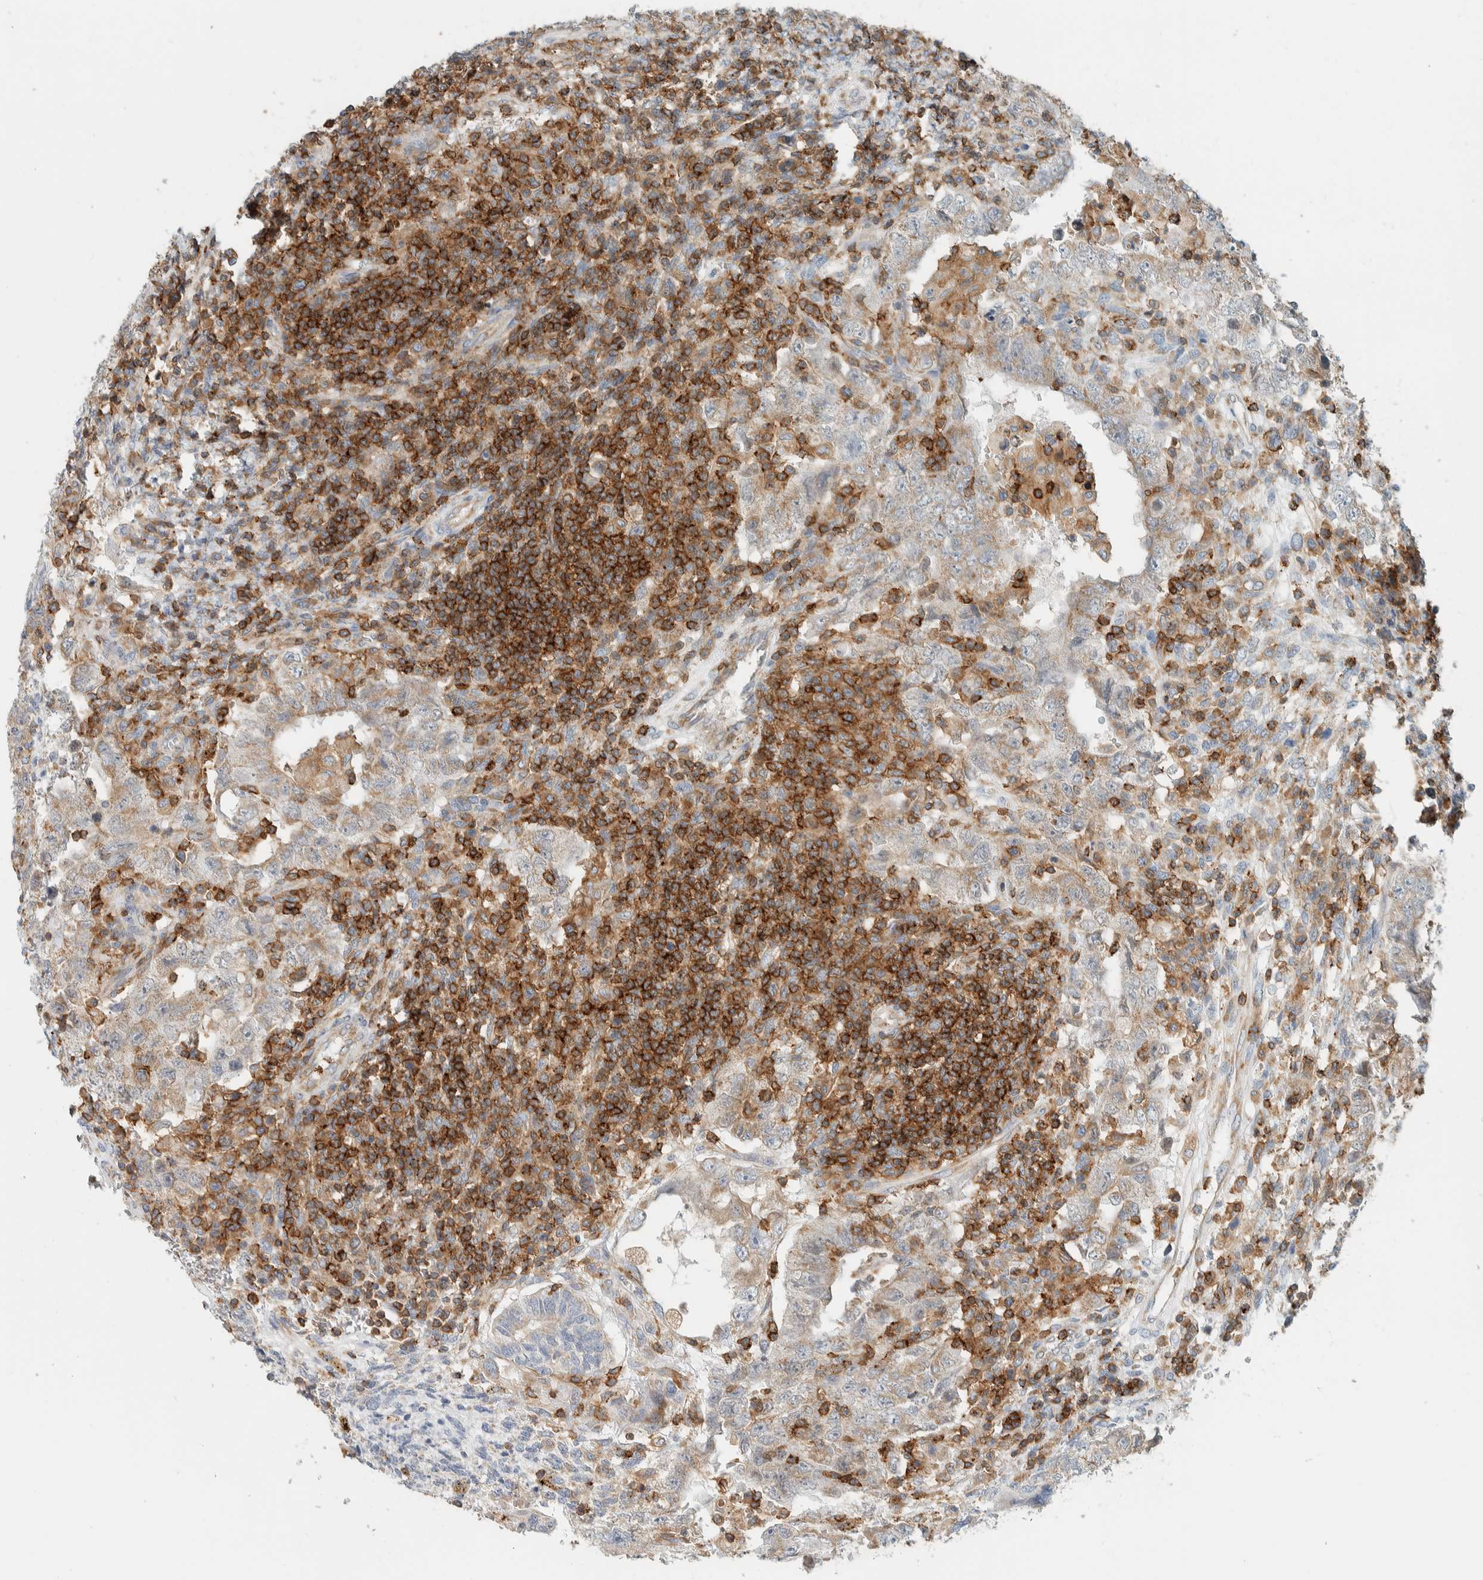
{"staining": {"intensity": "weak", "quantity": "<25%", "location": "cytoplasmic/membranous"}, "tissue": "testis cancer", "cell_type": "Tumor cells", "image_type": "cancer", "snomed": [{"axis": "morphology", "description": "Carcinoma, Embryonal, NOS"}, {"axis": "topography", "description": "Testis"}], "caption": "Immunohistochemistry (IHC) image of neoplastic tissue: testis embryonal carcinoma stained with DAB demonstrates no significant protein staining in tumor cells.", "gene": "CCDC57", "patient": {"sex": "male", "age": 26}}